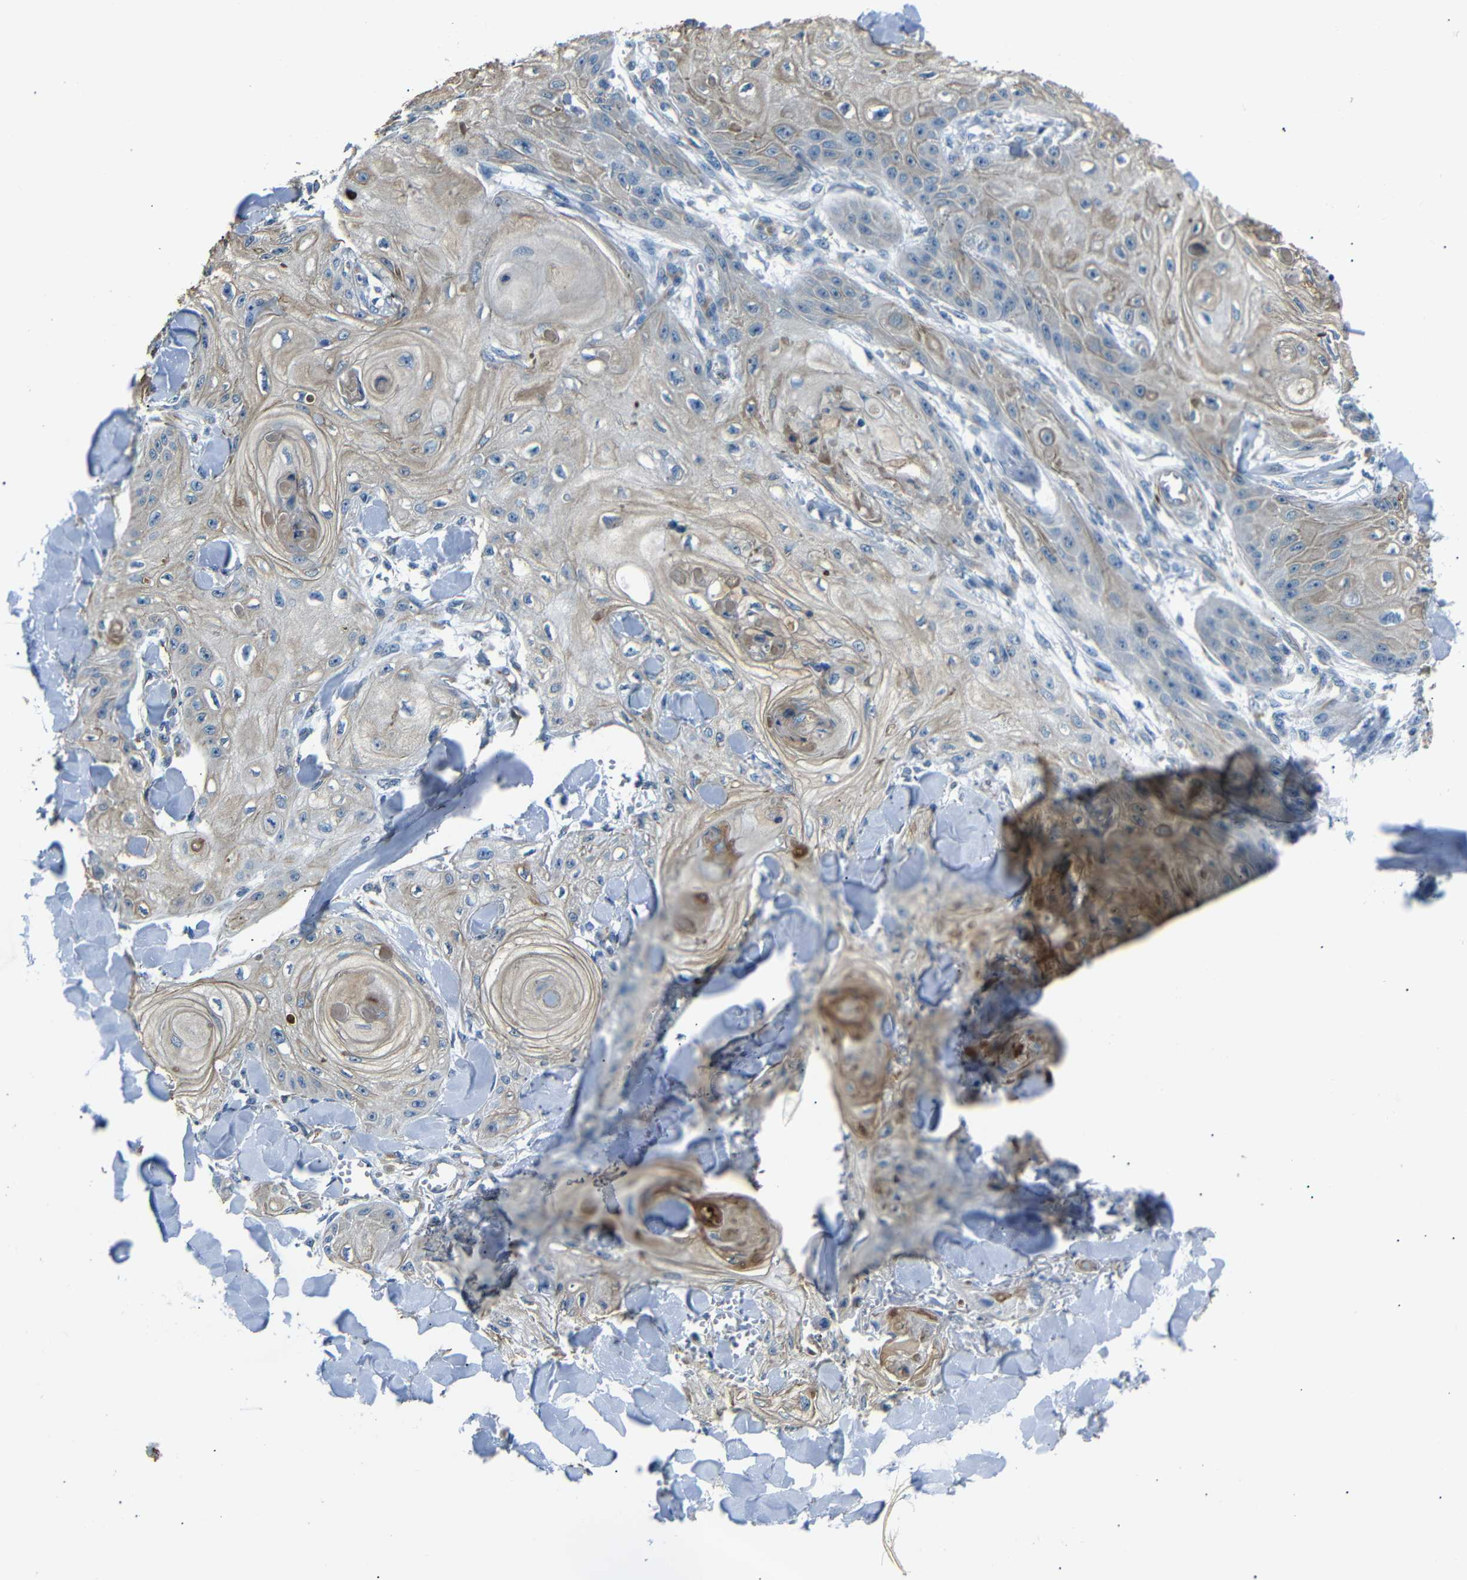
{"staining": {"intensity": "weak", "quantity": ">75%", "location": "cytoplasmic/membranous"}, "tissue": "skin cancer", "cell_type": "Tumor cells", "image_type": "cancer", "snomed": [{"axis": "morphology", "description": "Squamous cell carcinoma, NOS"}, {"axis": "topography", "description": "Skin"}], "caption": "Weak cytoplasmic/membranous expression for a protein is appreciated in approximately >75% of tumor cells of skin cancer (squamous cell carcinoma) using immunohistochemistry.", "gene": "TAFA1", "patient": {"sex": "male", "age": 74}}